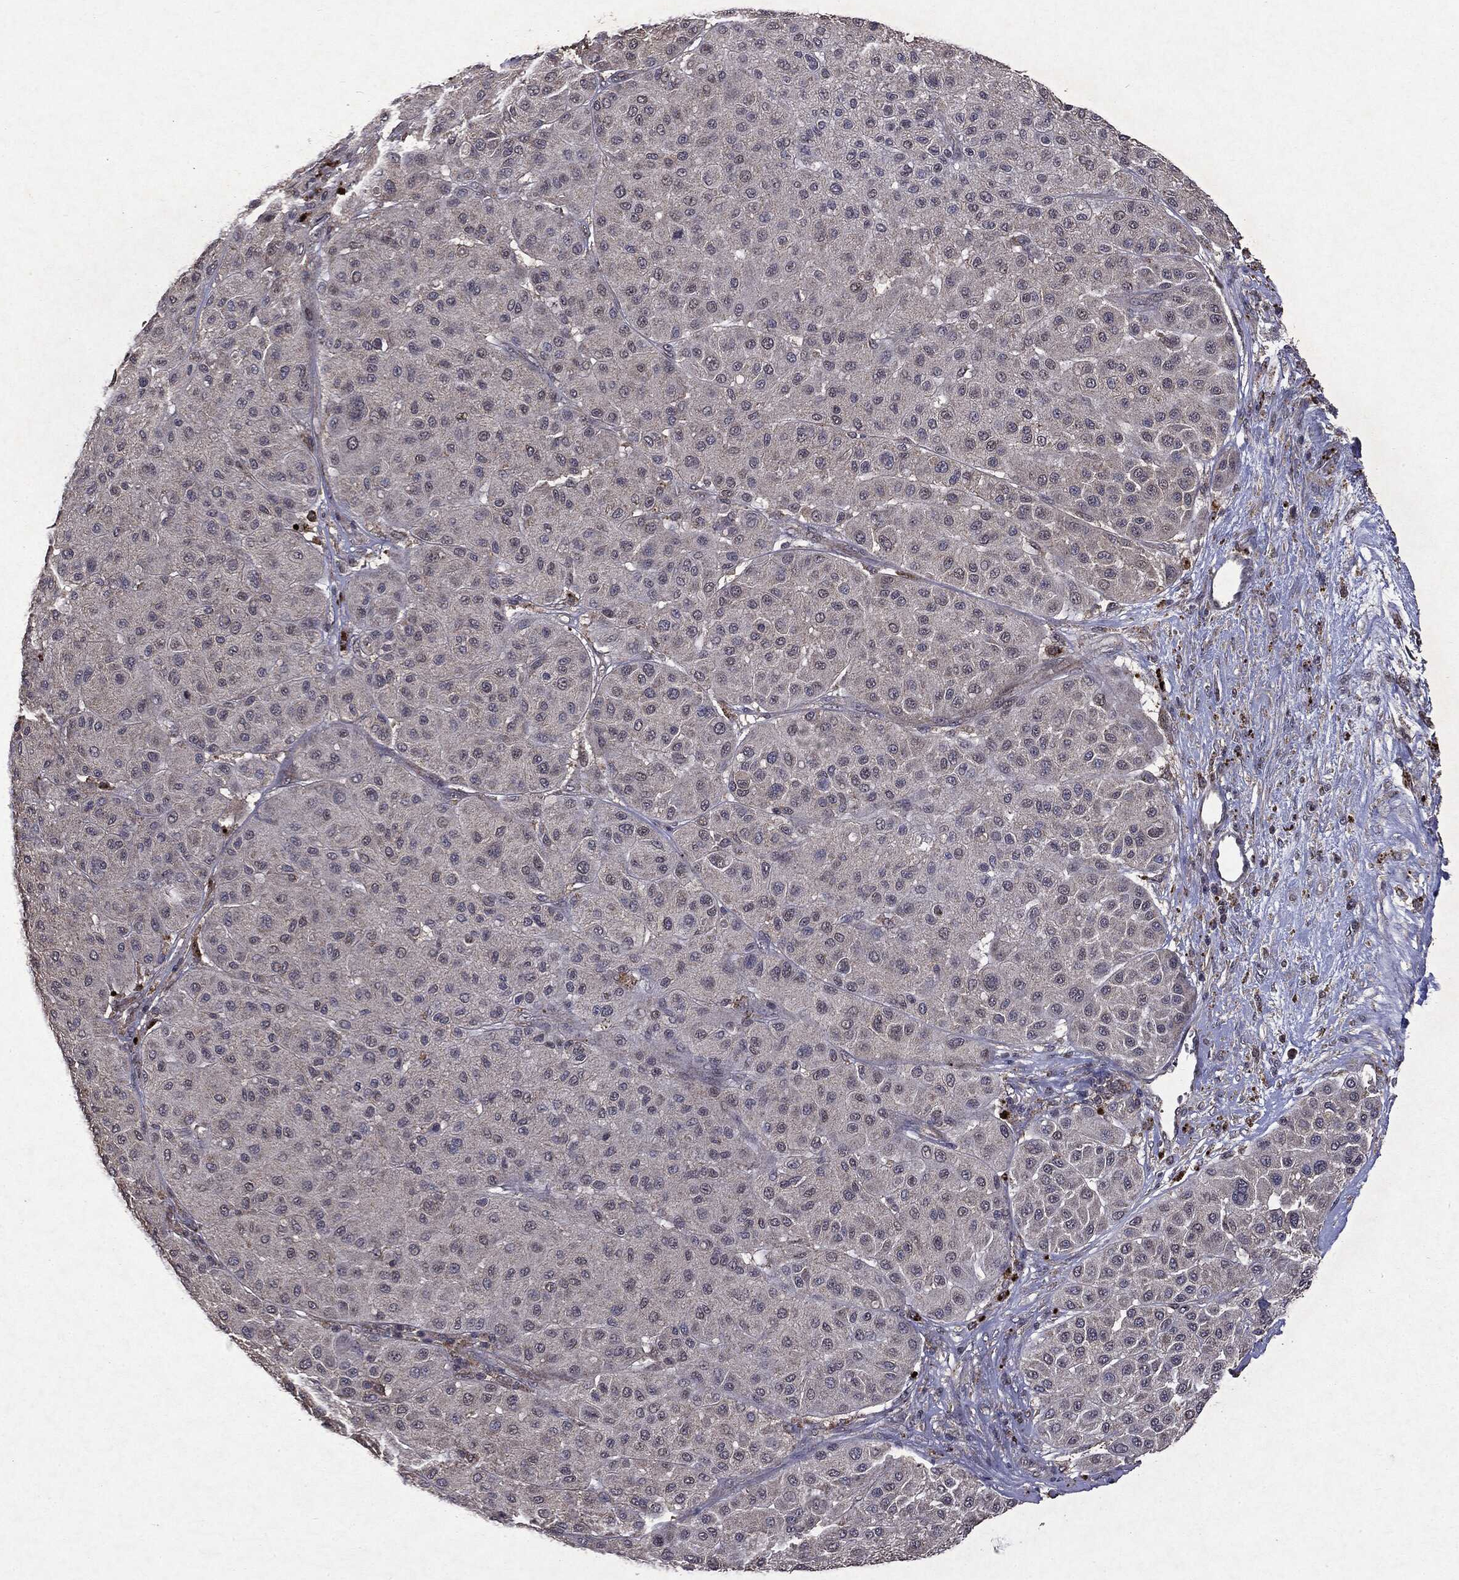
{"staining": {"intensity": "negative", "quantity": "none", "location": "none"}, "tissue": "melanoma", "cell_type": "Tumor cells", "image_type": "cancer", "snomed": [{"axis": "morphology", "description": "Malignant melanoma, Metastatic site"}, {"axis": "topography", "description": "Smooth muscle"}], "caption": "Tumor cells show no significant staining in melanoma.", "gene": "PTEN", "patient": {"sex": "male", "age": 41}}